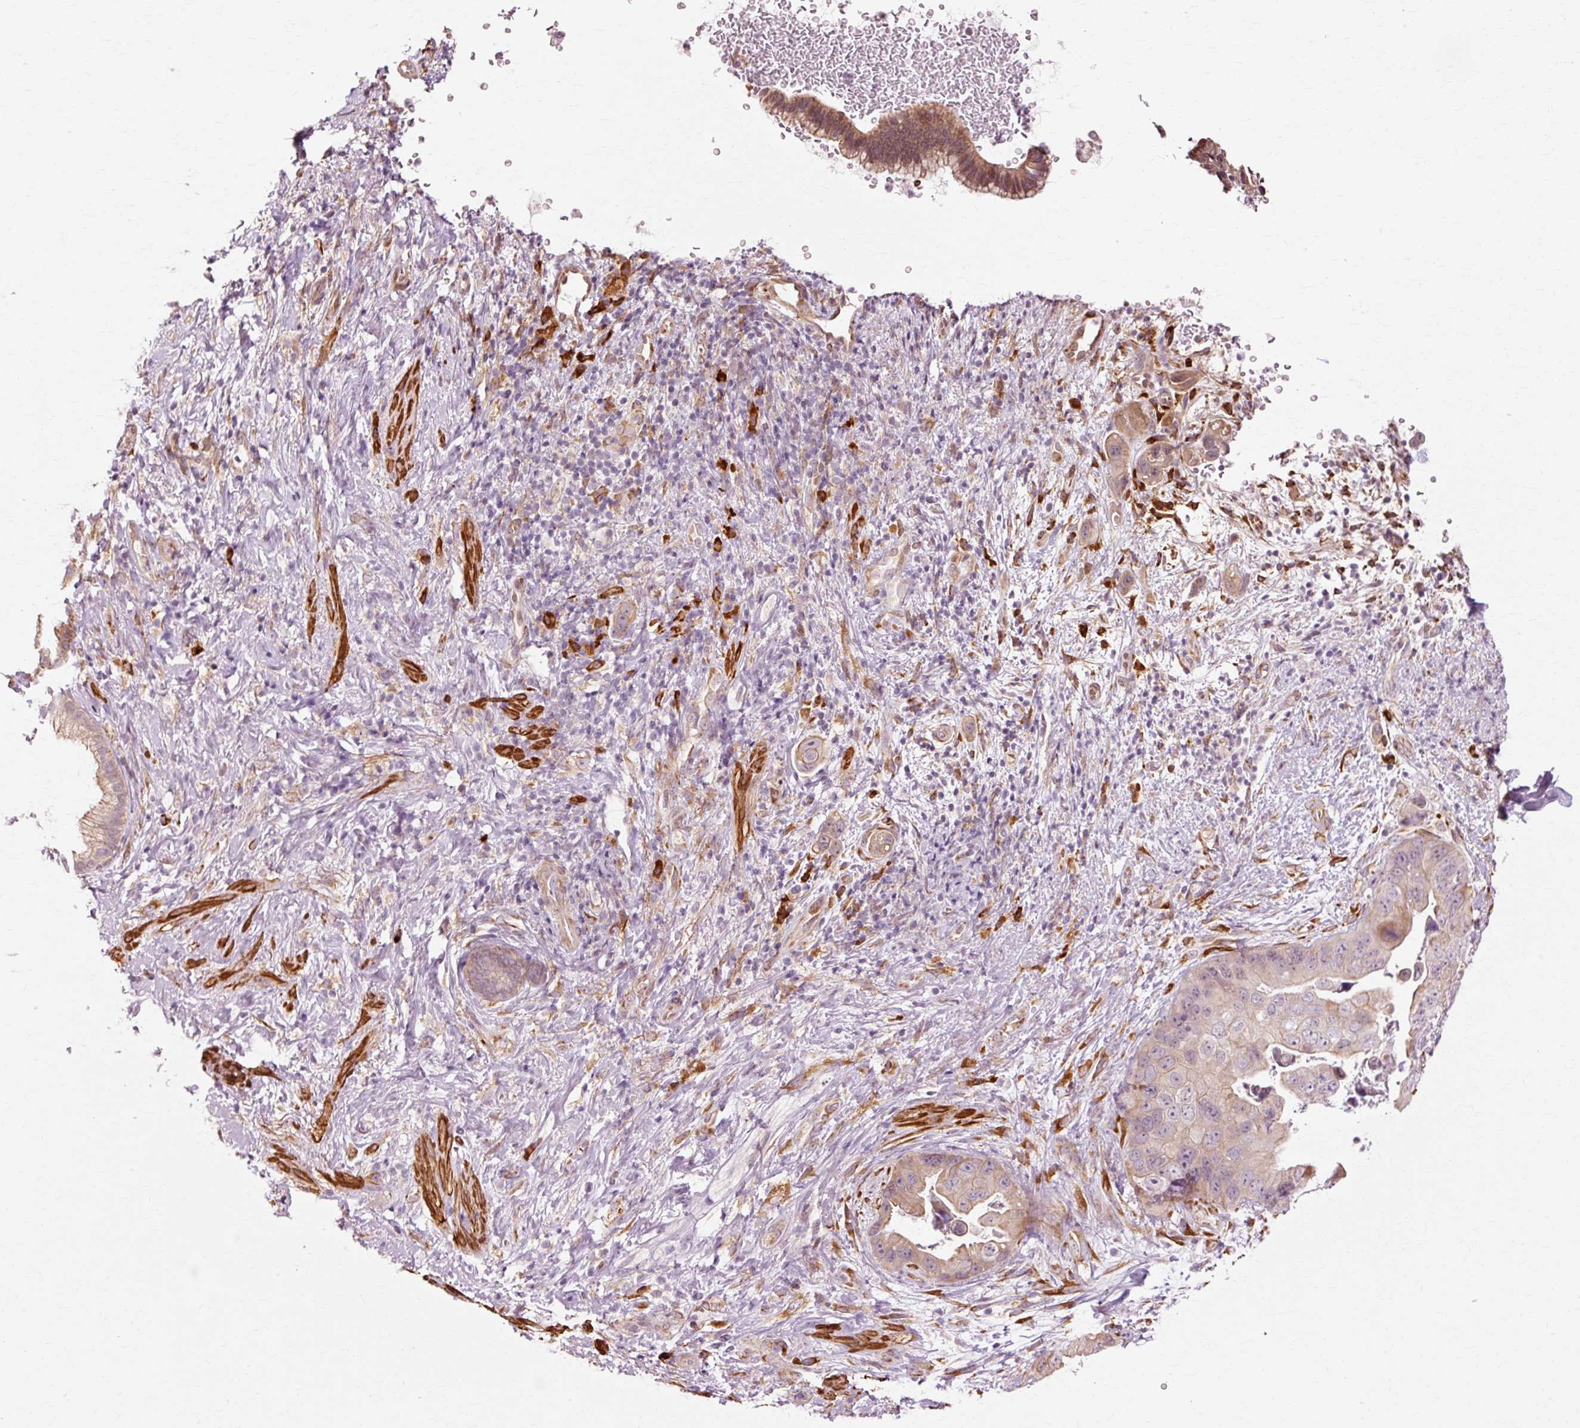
{"staining": {"intensity": "moderate", "quantity": "25%-75%", "location": "cytoplasmic/membranous,nuclear"}, "tissue": "pancreatic cancer", "cell_type": "Tumor cells", "image_type": "cancer", "snomed": [{"axis": "morphology", "description": "Adenocarcinoma, NOS"}, {"axis": "topography", "description": "Pancreas"}], "caption": "Adenocarcinoma (pancreatic) tissue exhibits moderate cytoplasmic/membranous and nuclear staining in approximately 25%-75% of tumor cells", "gene": "RGPD5", "patient": {"sex": "female", "age": 78}}